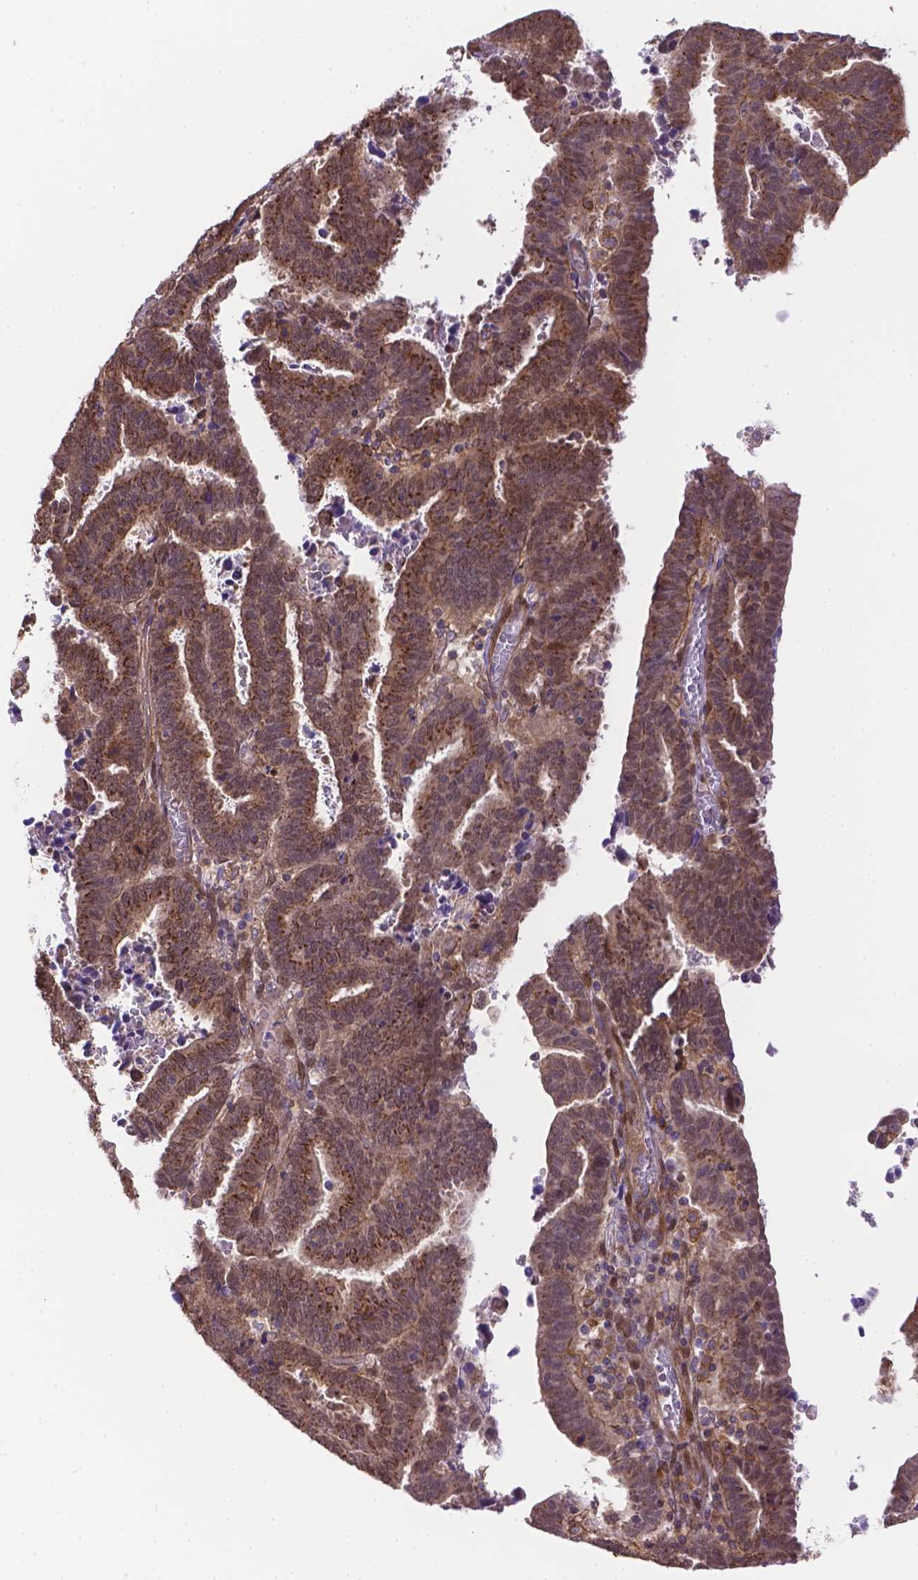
{"staining": {"intensity": "moderate", "quantity": ">75%", "location": "cytoplasmic/membranous"}, "tissue": "endometrial cancer", "cell_type": "Tumor cells", "image_type": "cancer", "snomed": [{"axis": "morphology", "description": "Adenocarcinoma, NOS"}, {"axis": "topography", "description": "Uterus"}], "caption": "This histopathology image displays immunohistochemistry staining of human adenocarcinoma (endometrial), with medium moderate cytoplasmic/membranous expression in about >75% of tumor cells.", "gene": "YAP1", "patient": {"sex": "female", "age": 83}}